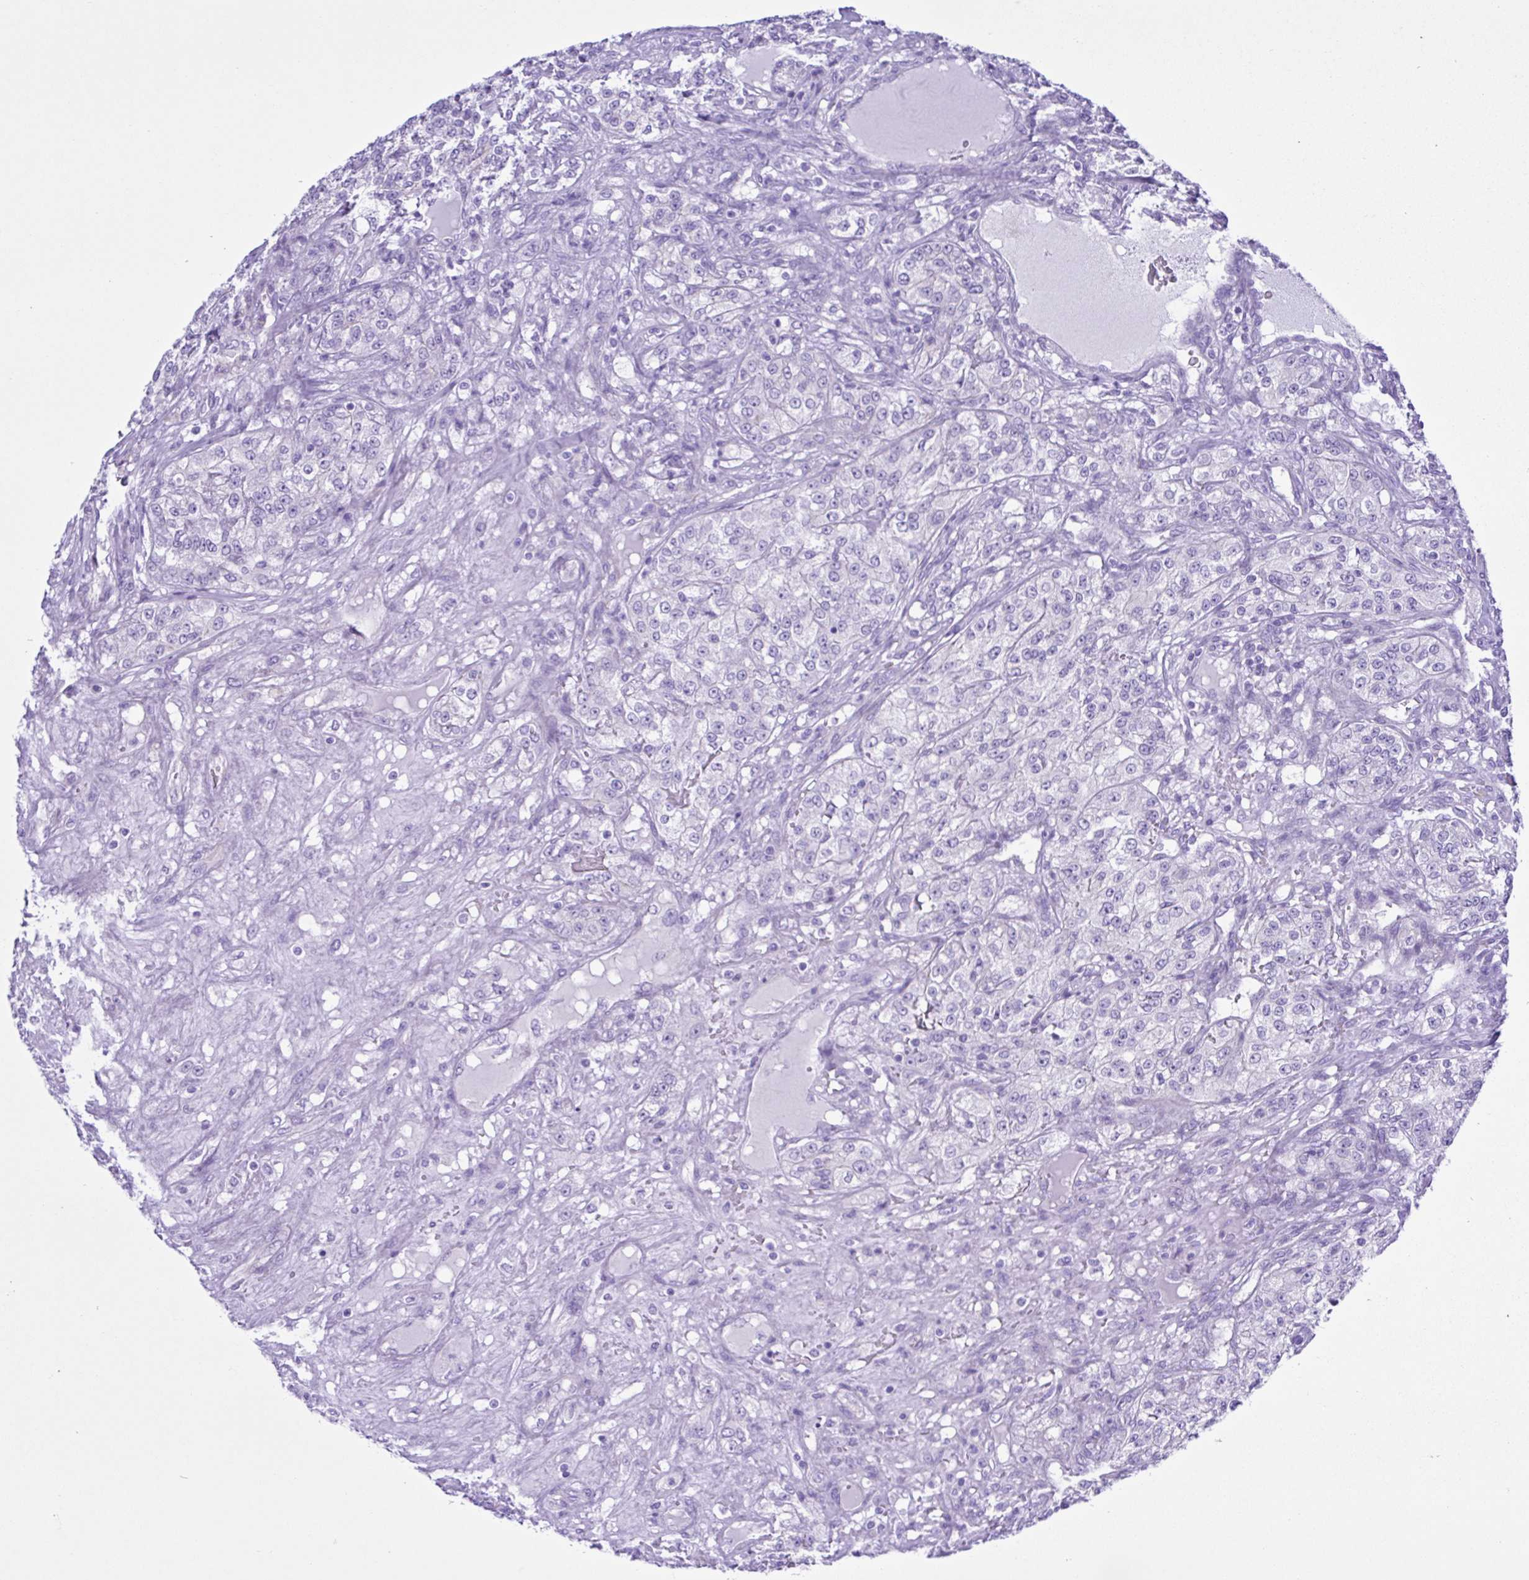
{"staining": {"intensity": "negative", "quantity": "none", "location": "none"}, "tissue": "renal cancer", "cell_type": "Tumor cells", "image_type": "cancer", "snomed": [{"axis": "morphology", "description": "Adenocarcinoma, NOS"}, {"axis": "topography", "description": "Kidney"}], "caption": "Immunohistochemistry histopathology image of adenocarcinoma (renal) stained for a protein (brown), which shows no positivity in tumor cells.", "gene": "CYP11A1", "patient": {"sex": "female", "age": 63}}